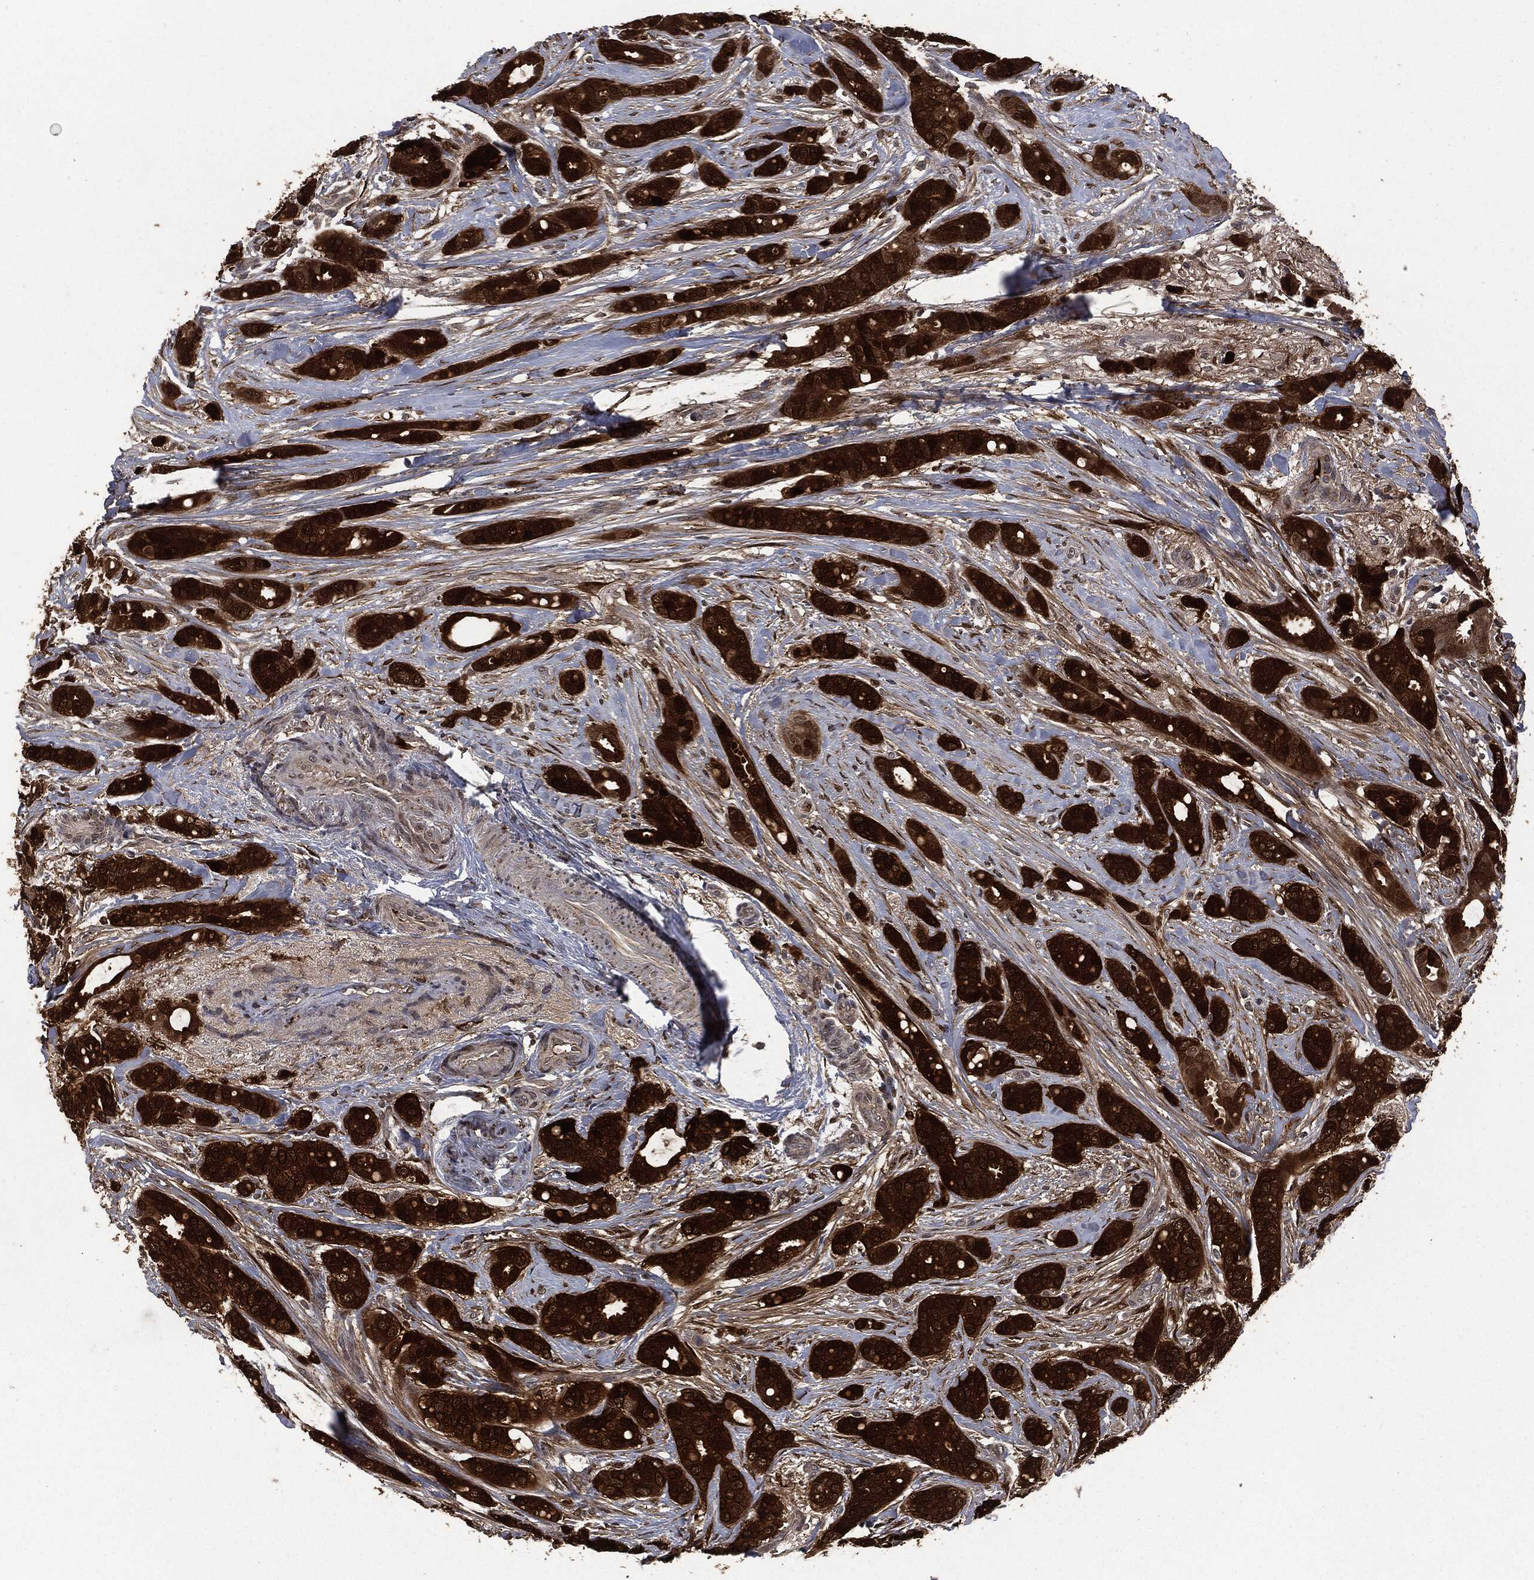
{"staining": {"intensity": "strong", "quantity": ">75%", "location": "cytoplasmic/membranous"}, "tissue": "breast cancer", "cell_type": "Tumor cells", "image_type": "cancer", "snomed": [{"axis": "morphology", "description": "Duct carcinoma"}, {"axis": "topography", "description": "Breast"}], "caption": "A high-resolution image shows immunohistochemistry (IHC) staining of breast intraductal carcinoma, which demonstrates strong cytoplasmic/membranous staining in approximately >75% of tumor cells.", "gene": "CRABP2", "patient": {"sex": "female", "age": 51}}